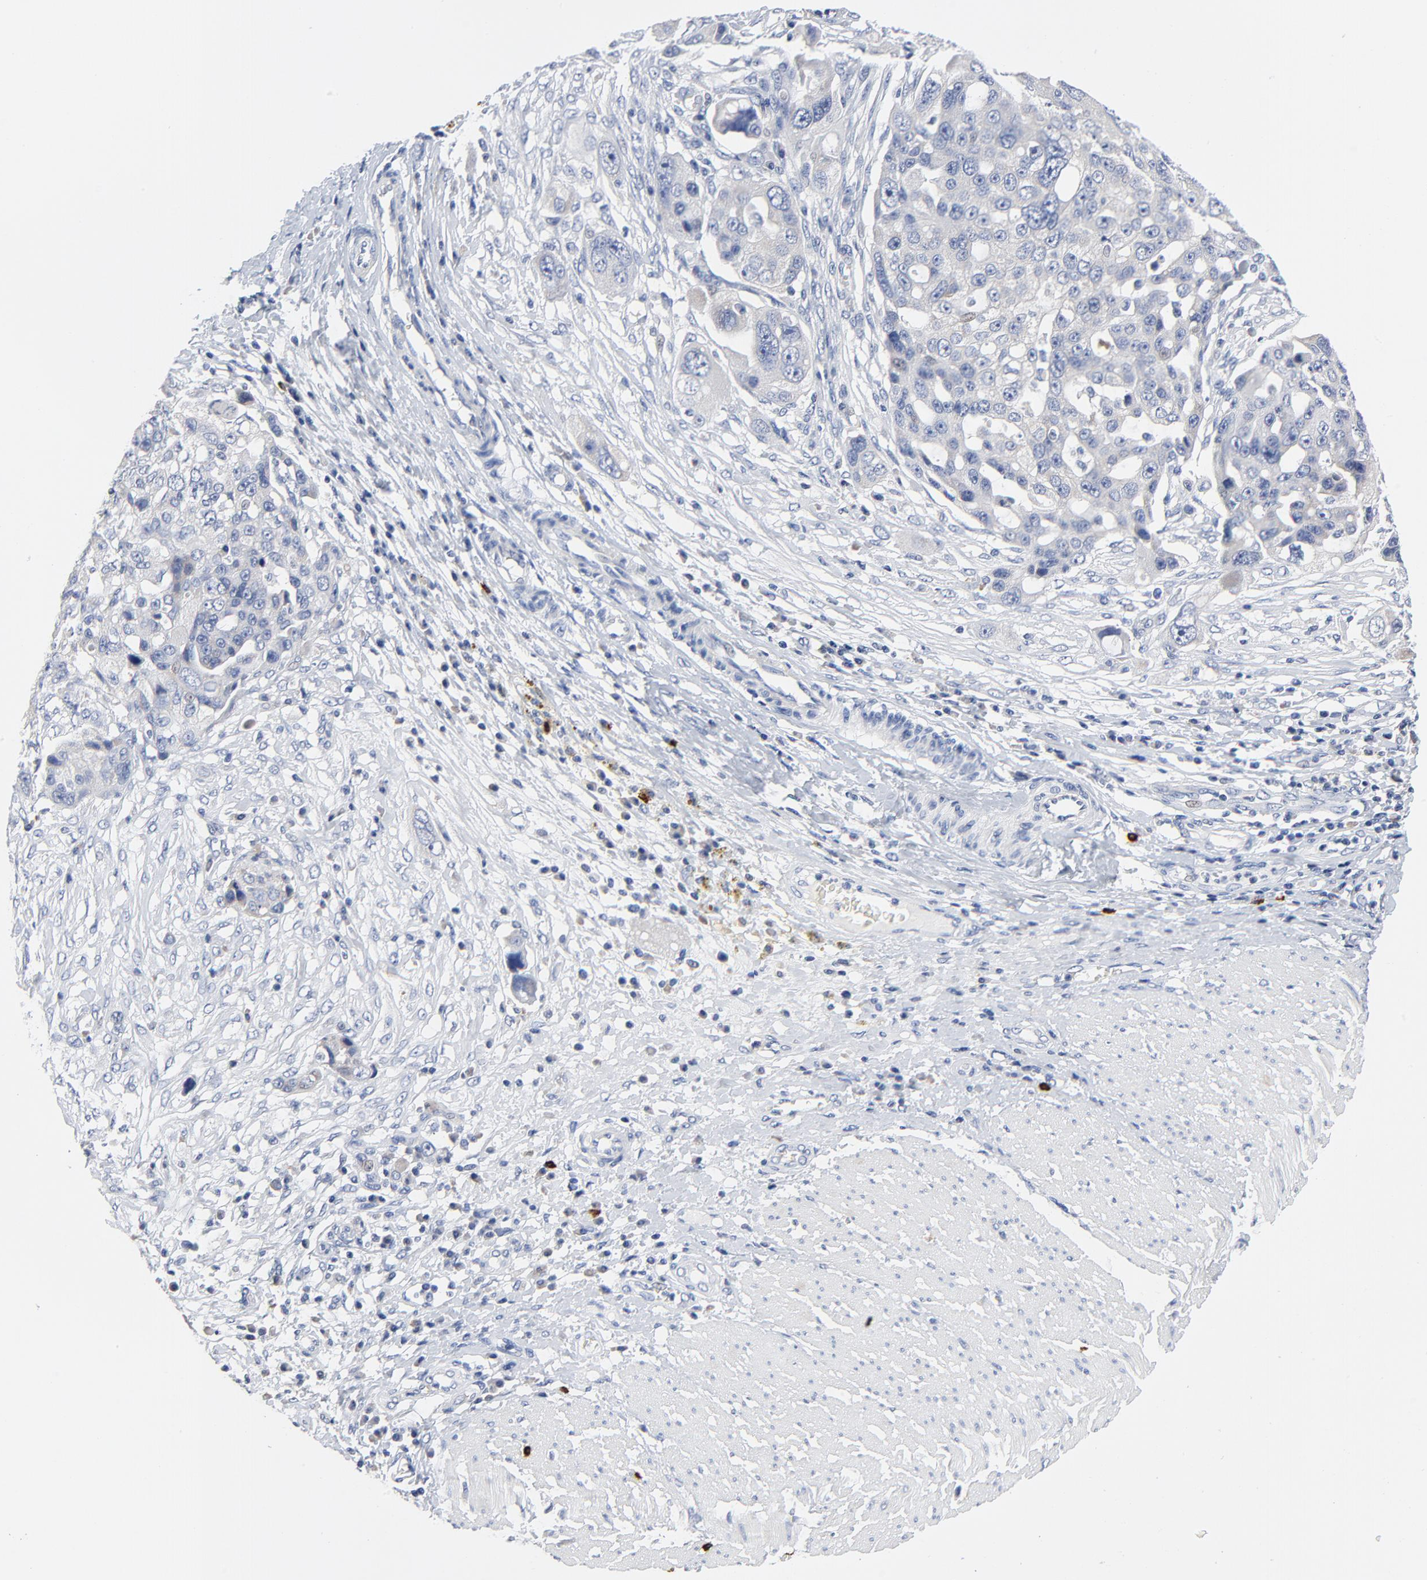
{"staining": {"intensity": "negative", "quantity": "none", "location": "none"}, "tissue": "ovarian cancer", "cell_type": "Tumor cells", "image_type": "cancer", "snomed": [{"axis": "morphology", "description": "Carcinoma, endometroid"}, {"axis": "topography", "description": "Ovary"}], "caption": "A high-resolution micrograph shows immunohistochemistry staining of ovarian endometroid carcinoma, which shows no significant expression in tumor cells.", "gene": "FBXL5", "patient": {"sex": "female", "age": 75}}